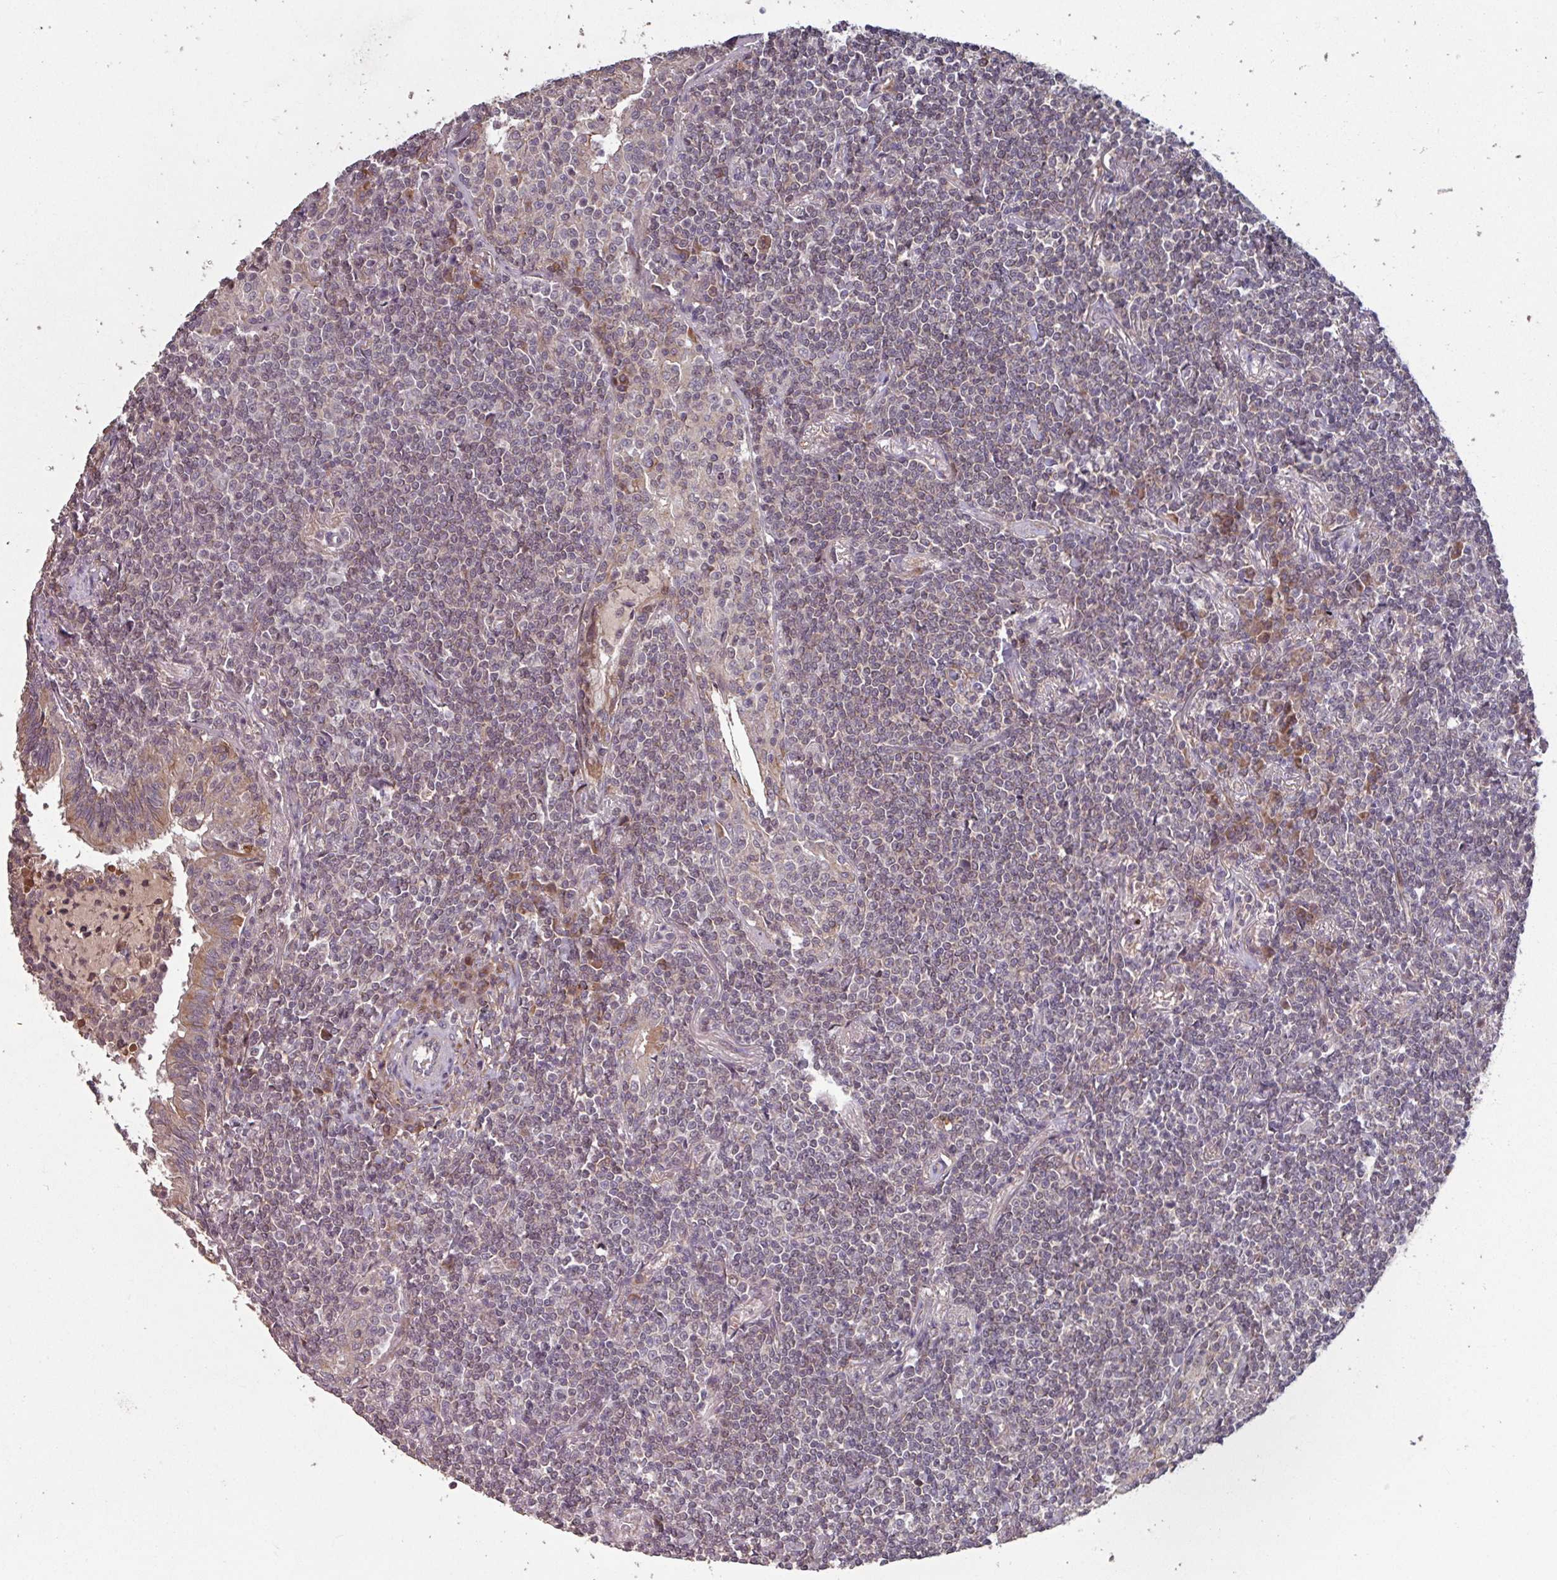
{"staining": {"intensity": "negative", "quantity": "none", "location": "none"}, "tissue": "lymphoma", "cell_type": "Tumor cells", "image_type": "cancer", "snomed": [{"axis": "morphology", "description": "Malignant lymphoma, non-Hodgkin's type, Low grade"}, {"axis": "topography", "description": "Lung"}], "caption": "Immunohistochemistry (IHC) of human low-grade malignant lymphoma, non-Hodgkin's type reveals no expression in tumor cells.", "gene": "TMEM88", "patient": {"sex": "female", "age": 71}}